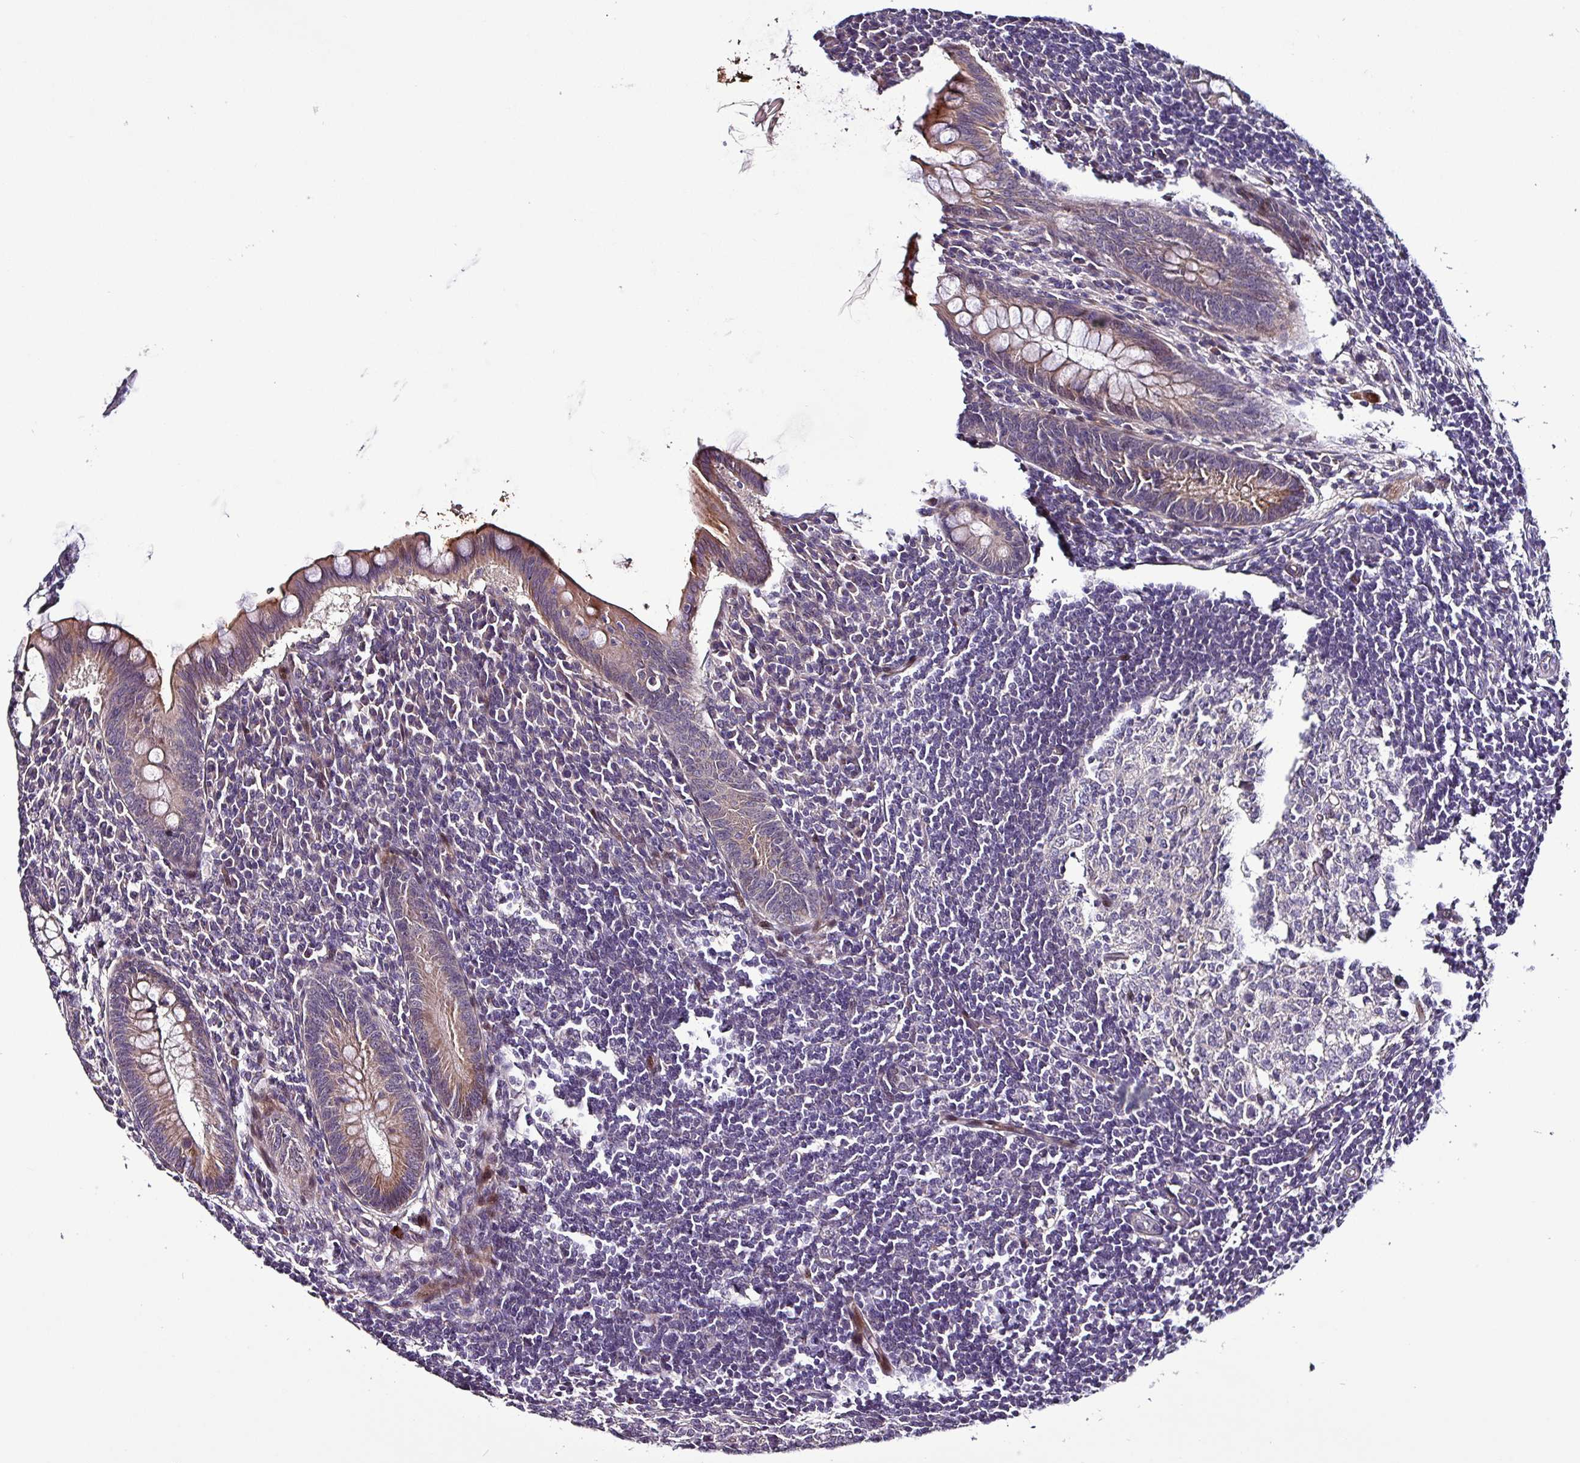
{"staining": {"intensity": "moderate", "quantity": "25%-75%", "location": "cytoplasmic/membranous,nuclear"}, "tissue": "appendix", "cell_type": "Glandular cells", "image_type": "normal", "snomed": [{"axis": "morphology", "description": "Normal tissue, NOS"}, {"axis": "topography", "description": "Appendix"}], "caption": "Protein expression analysis of unremarkable human appendix reveals moderate cytoplasmic/membranous,nuclear staining in about 25%-75% of glandular cells. (brown staining indicates protein expression, while blue staining denotes nuclei).", "gene": "GRAPL", "patient": {"sex": "female", "age": 33}}